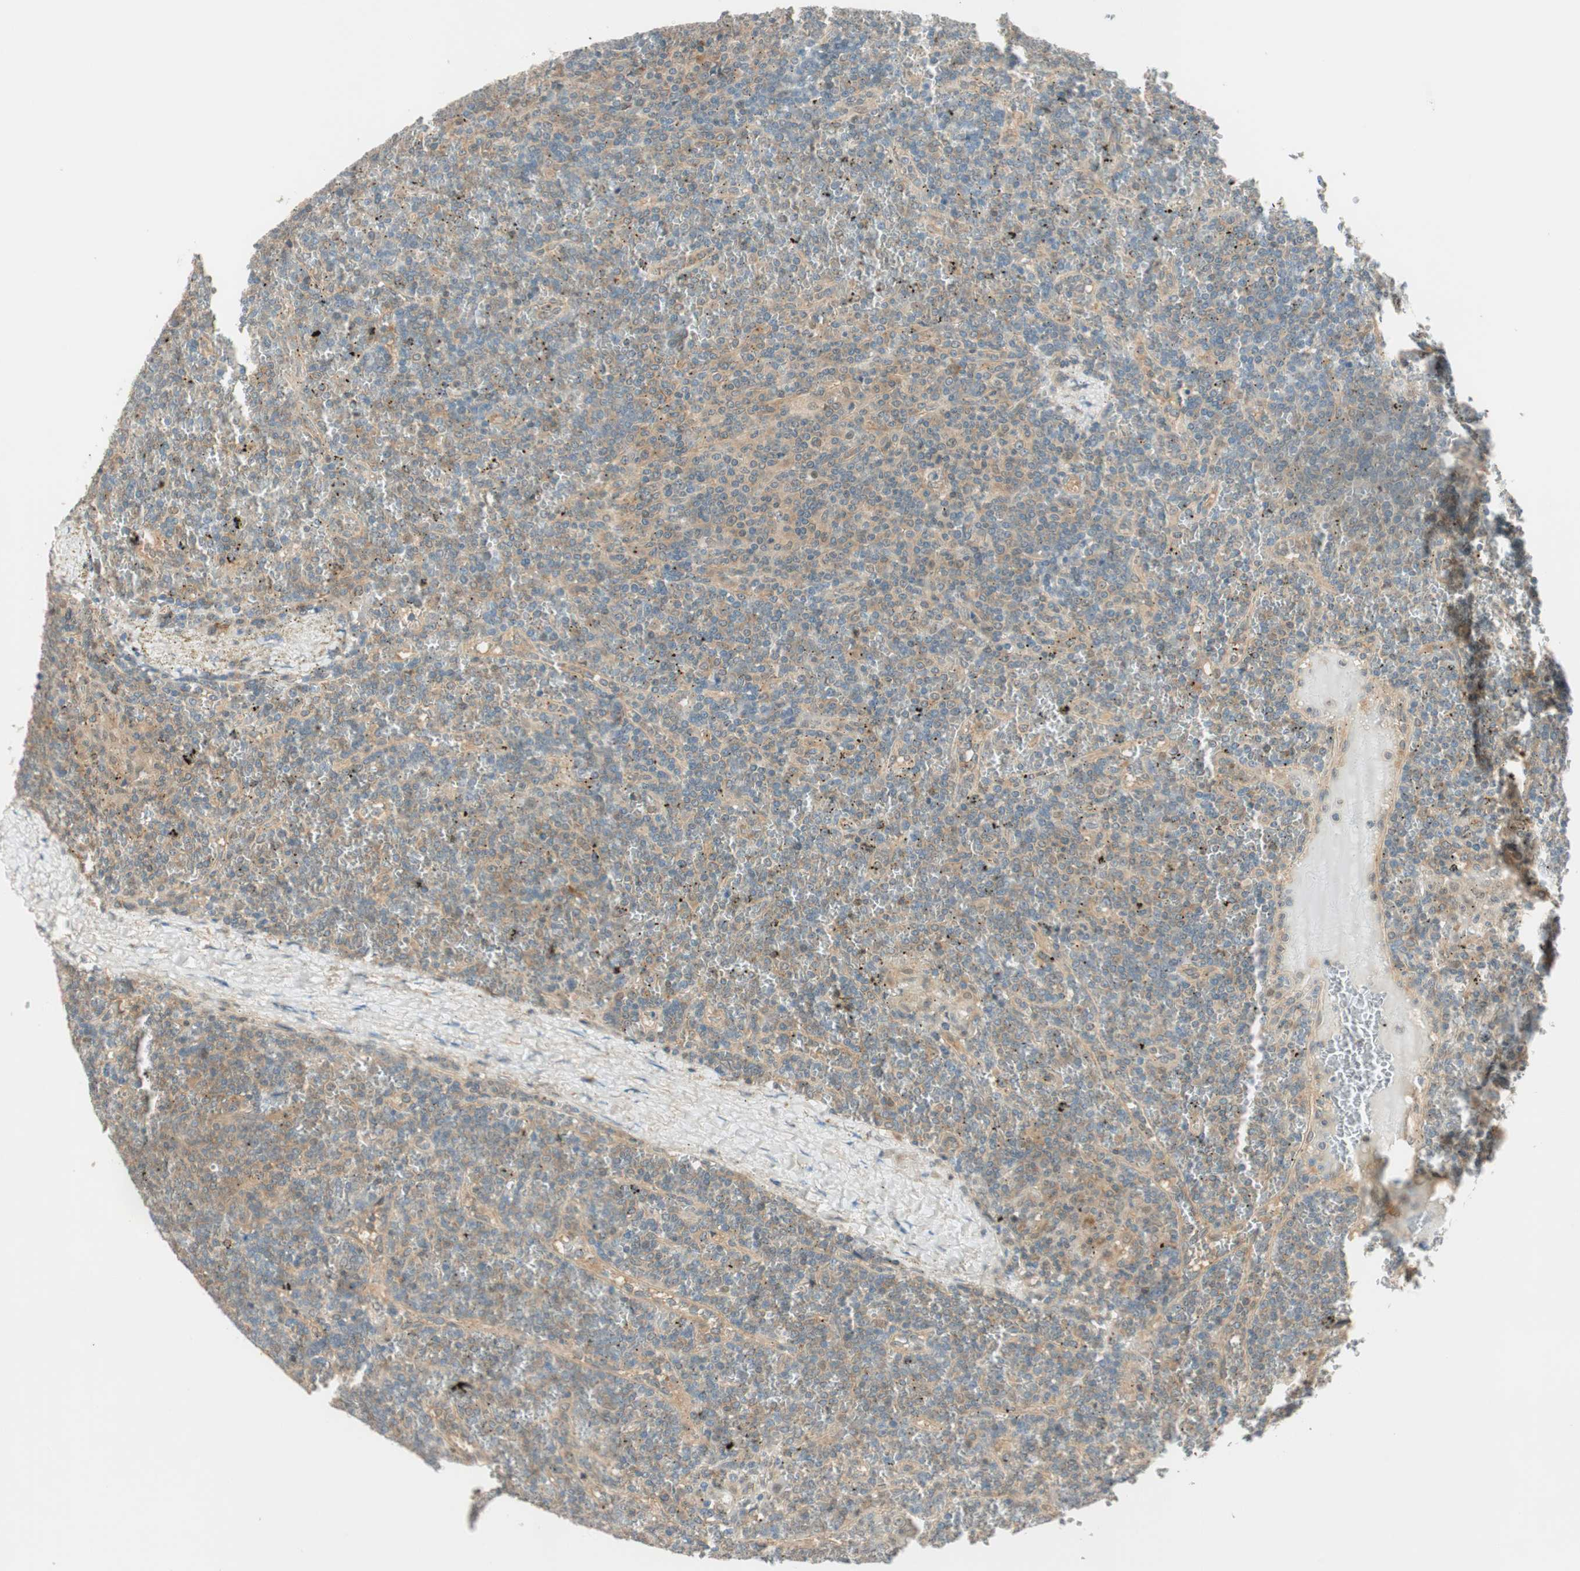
{"staining": {"intensity": "moderate", "quantity": ">75%", "location": "cytoplasmic/membranous"}, "tissue": "lymphoma", "cell_type": "Tumor cells", "image_type": "cancer", "snomed": [{"axis": "morphology", "description": "Malignant lymphoma, non-Hodgkin's type, Low grade"}, {"axis": "topography", "description": "Spleen"}], "caption": "Tumor cells exhibit medium levels of moderate cytoplasmic/membranous positivity in approximately >75% of cells in low-grade malignant lymphoma, non-Hodgkin's type.", "gene": "PSMD8", "patient": {"sex": "female", "age": 19}}